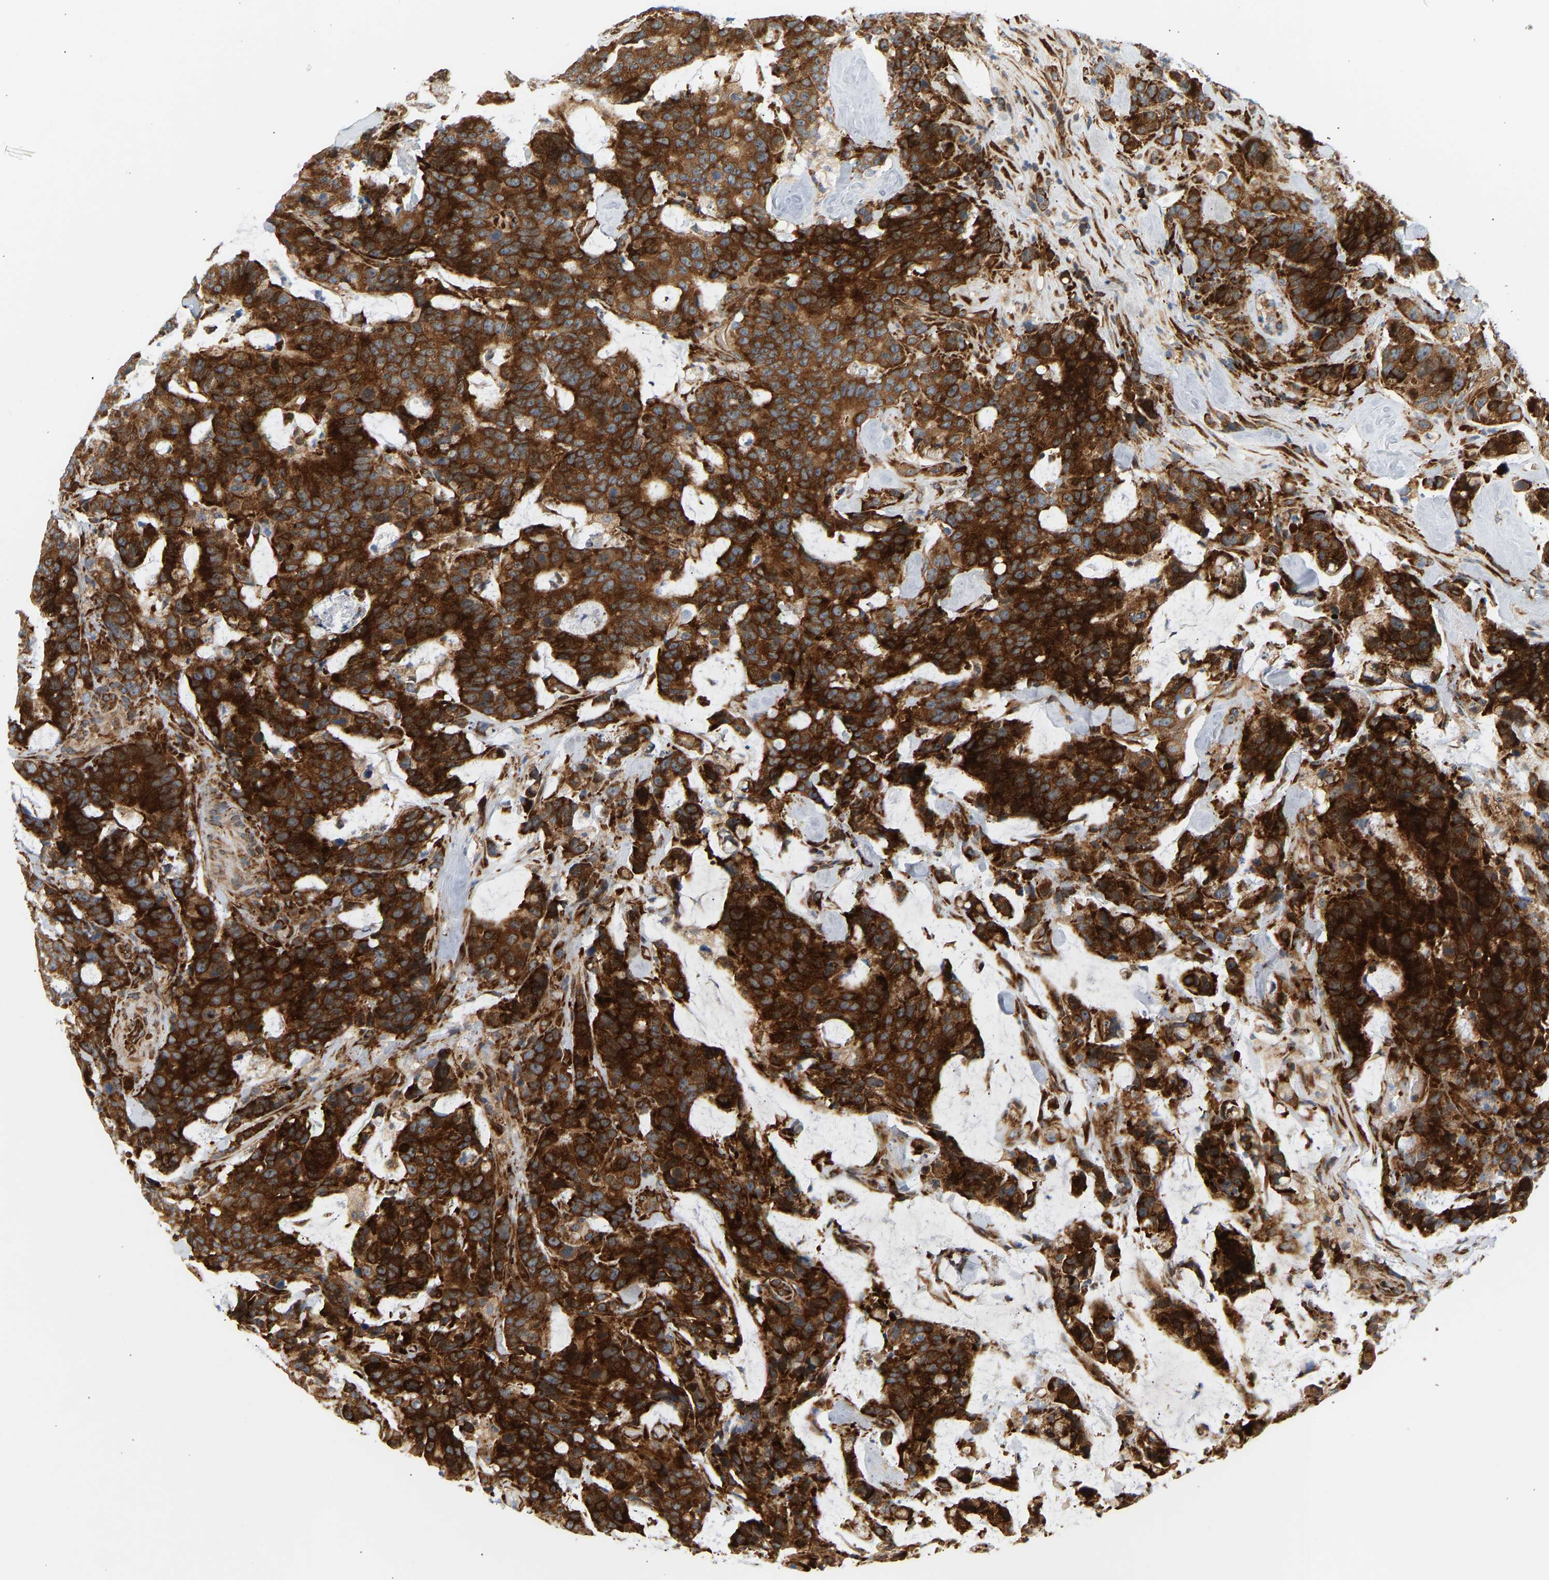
{"staining": {"intensity": "strong", "quantity": ">75%", "location": "cytoplasmic/membranous"}, "tissue": "colorectal cancer", "cell_type": "Tumor cells", "image_type": "cancer", "snomed": [{"axis": "morphology", "description": "Adenocarcinoma, NOS"}, {"axis": "topography", "description": "Colon"}], "caption": "IHC (DAB (3,3'-diaminobenzidine)) staining of human colorectal cancer (adenocarcinoma) demonstrates strong cytoplasmic/membranous protein staining in approximately >75% of tumor cells. (Stains: DAB in brown, nuclei in blue, Microscopy: brightfield microscopy at high magnification).", "gene": "RPS14", "patient": {"sex": "female", "age": 86}}